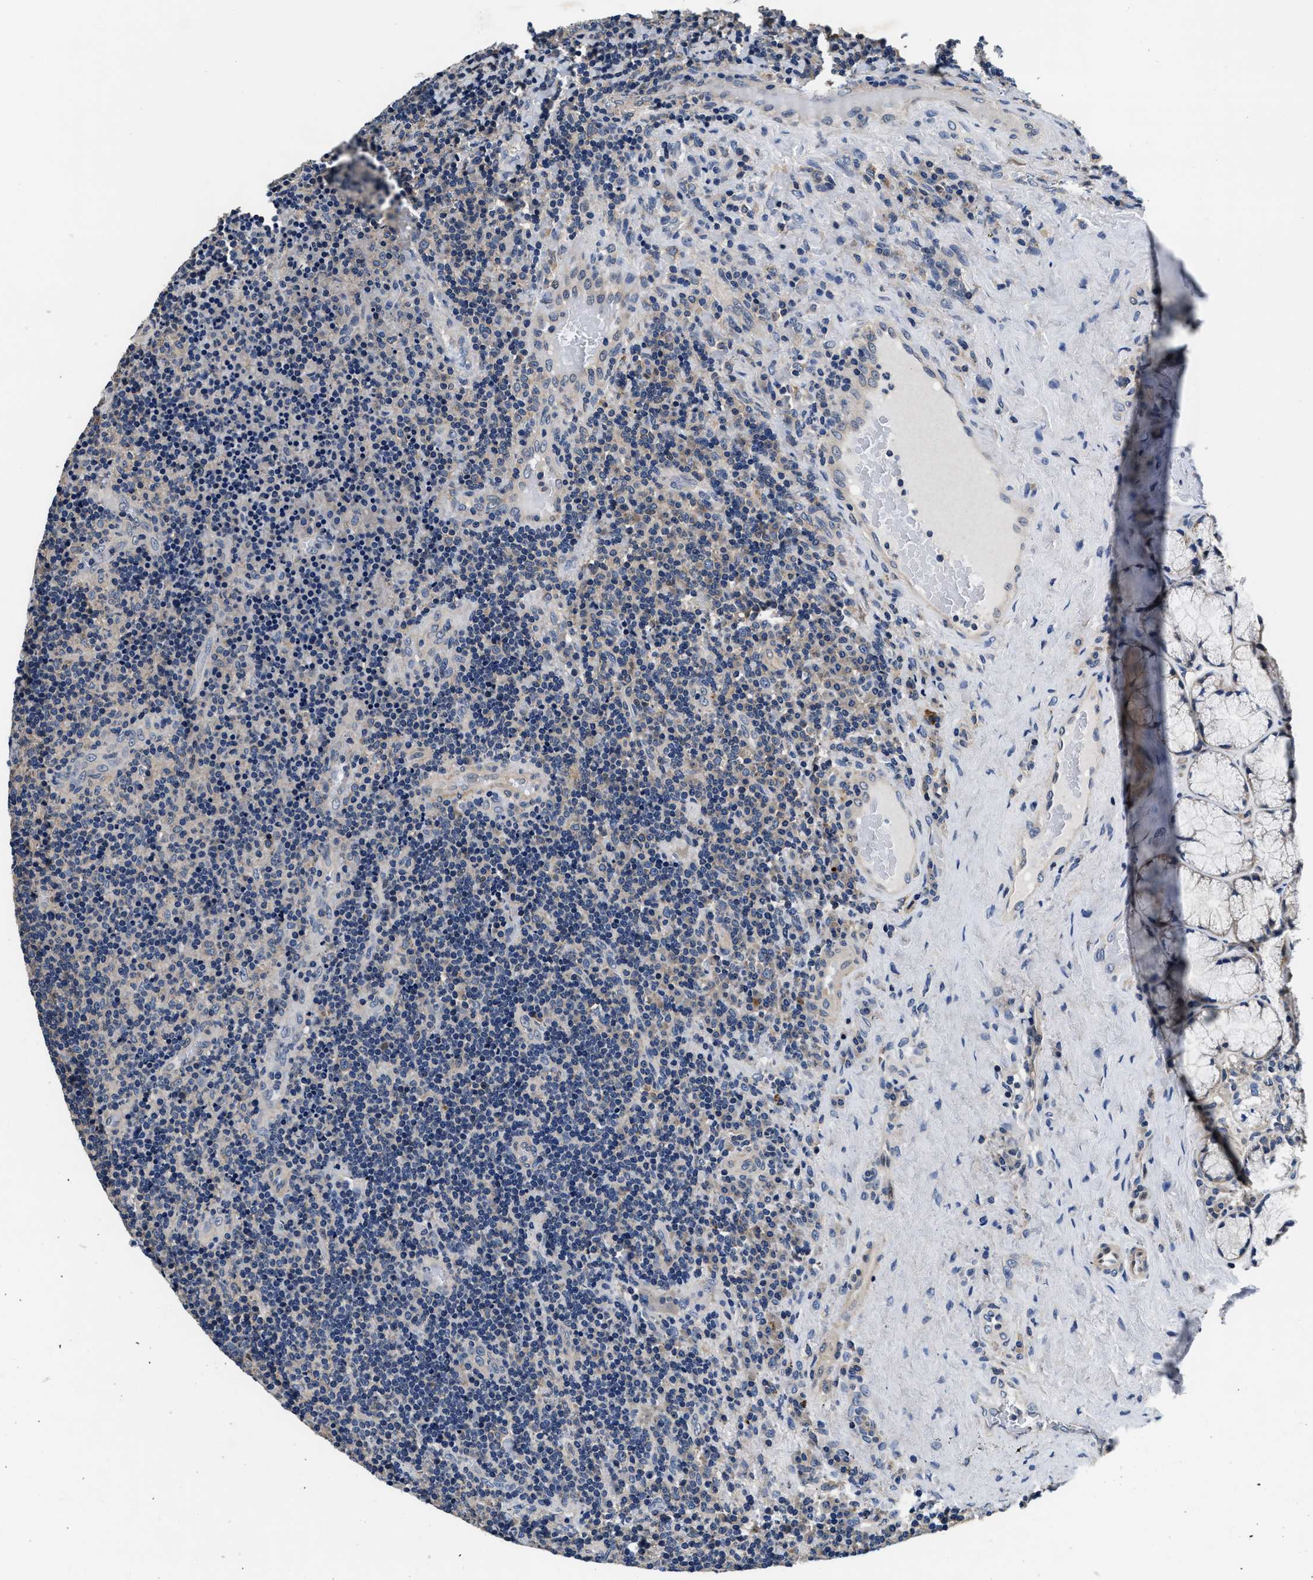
{"staining": {"intensity": "negative", "quantity": "none", "location": "none"}, "tissue": "lymphoma", "cell_type": "Tumor cells", "image_type": "cancer", "snomed": [{"axis": "morphology", "description": "Malignant lymphoma, non-Hodgkin's type, High grade"}, {"axis": "topography", "description": "Tonsil"}], "caption": "The histopathology image reveals no staining of tumor cells in high-grade malignant lymphoma, non-Hodgkin's type.", "gene": "ANKIB1", "patient": {"sex": "female", "age": 36}}